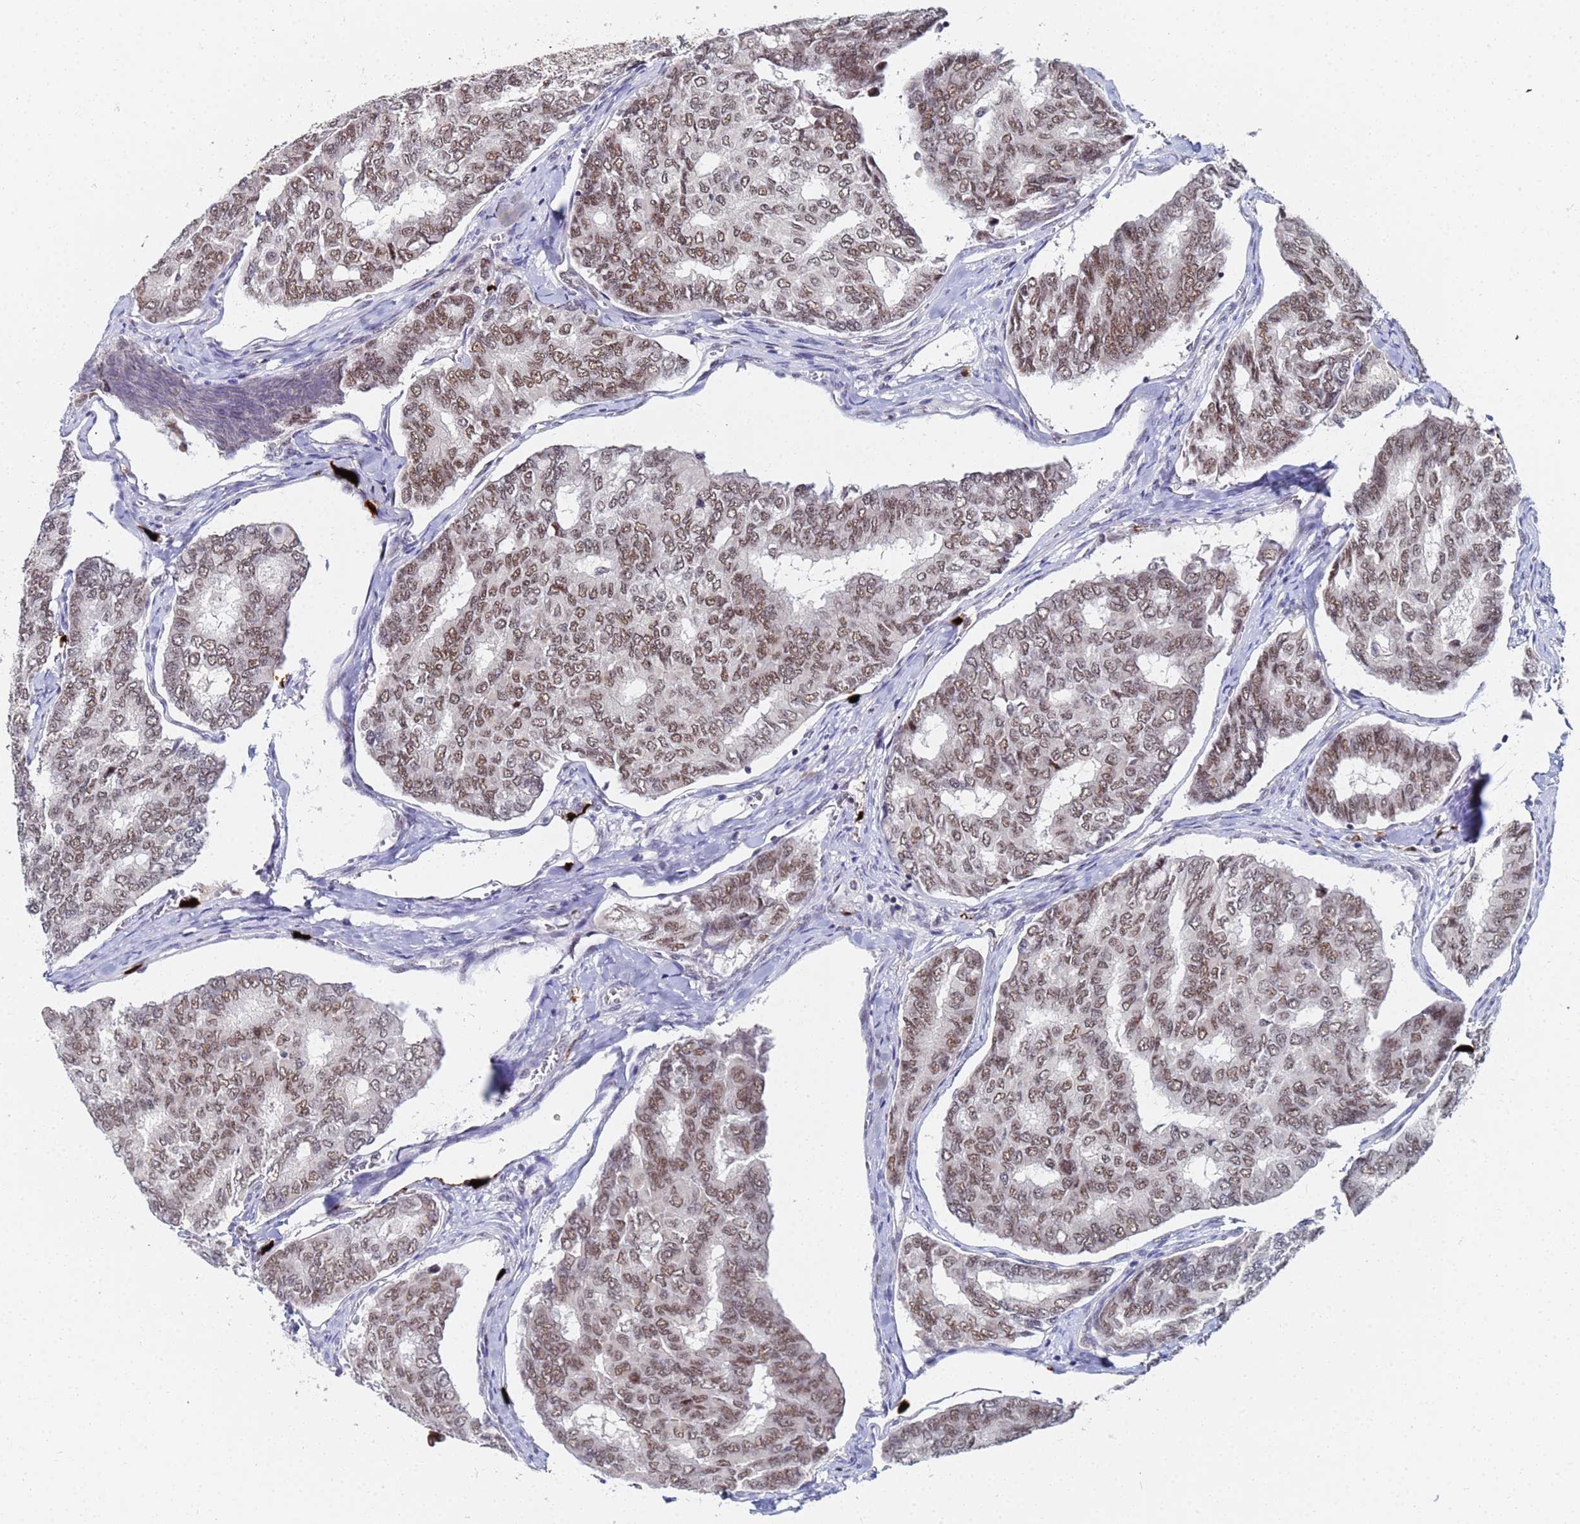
{"staining": {"intensity": "moderate", "quantity": ">75%", "location": "nuclear"}, "tissue": "thyroid cancer", "cell_type": "Tumor cells", "image_type": "cancer", "snomed": [{"axis": "morphology", "description": "Papillary adenocarcinoma, NOS"}, {"axis": "topography", "description": "Thyroid gland"}], "caption": "Protein staining exhibits moderate nuclear positivity in approximately >75% of tumor cells in thyroid cancer (papillary adenocarcinoma).", "gene": "MTCL1", "patient": {"sex": "female", "age": 35}}